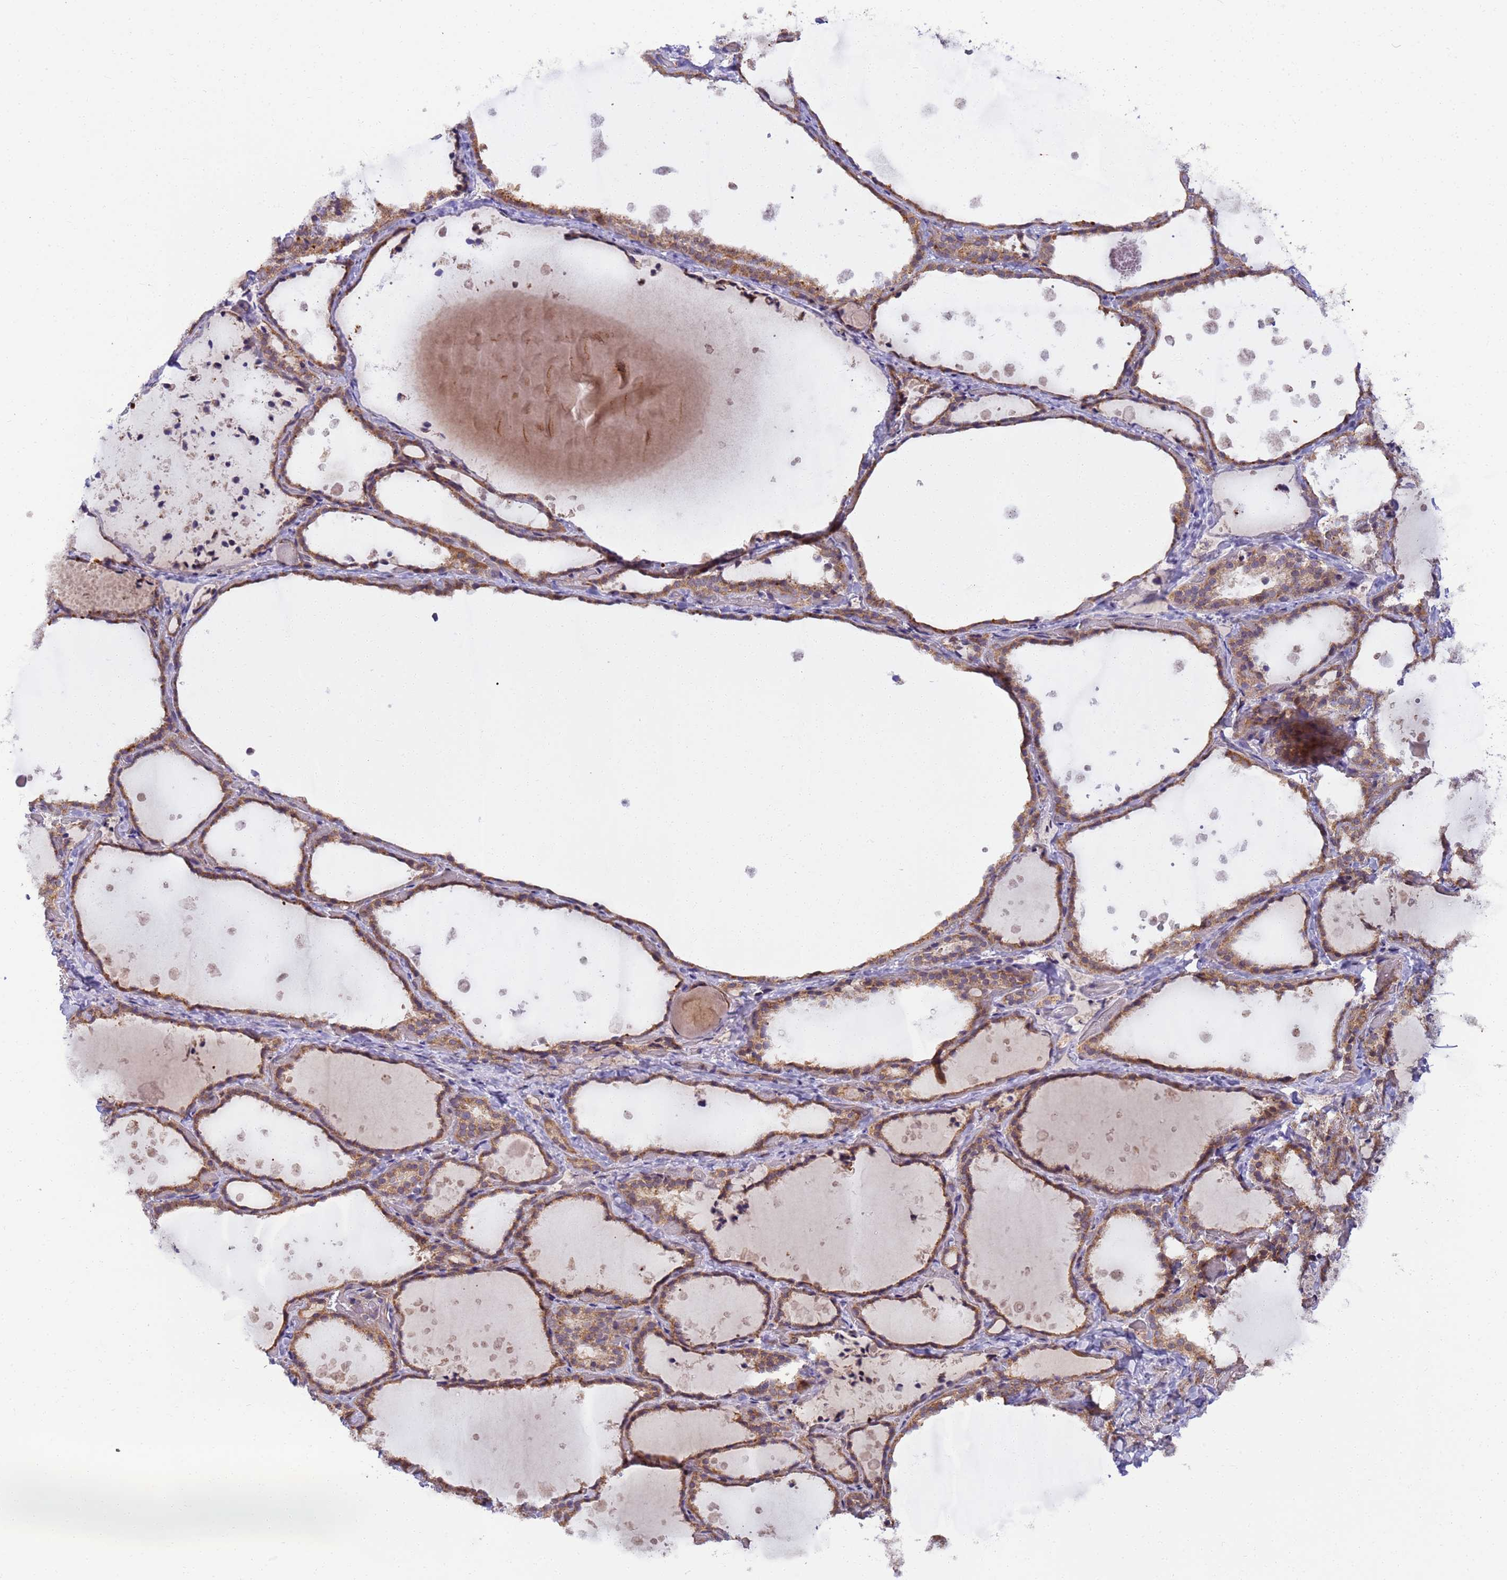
{"staining": {"intensity": "moderate", "quantity": ">75%", "location": "cytoplasmic/membranous"}, "tissue": "thyroid gland", "cell_type": "Glandular cells", "image_type": "normal", "snomed": [{"axis": "morphology", "description": "Normal tissue, NOS"}, {"axis": "topography", "description": "Thyroid gland"}], "caption": "IHC (DAB) staining of normal thyroid gland reveals moderate cytoplasmic/membranous protein staining in about >75% of glandular cells. (brown staining indicates protein expression, while blue staining denotes nuclei).", "gene": "RAPGEF3", "patient": {"sex": "female", "age": 44}}